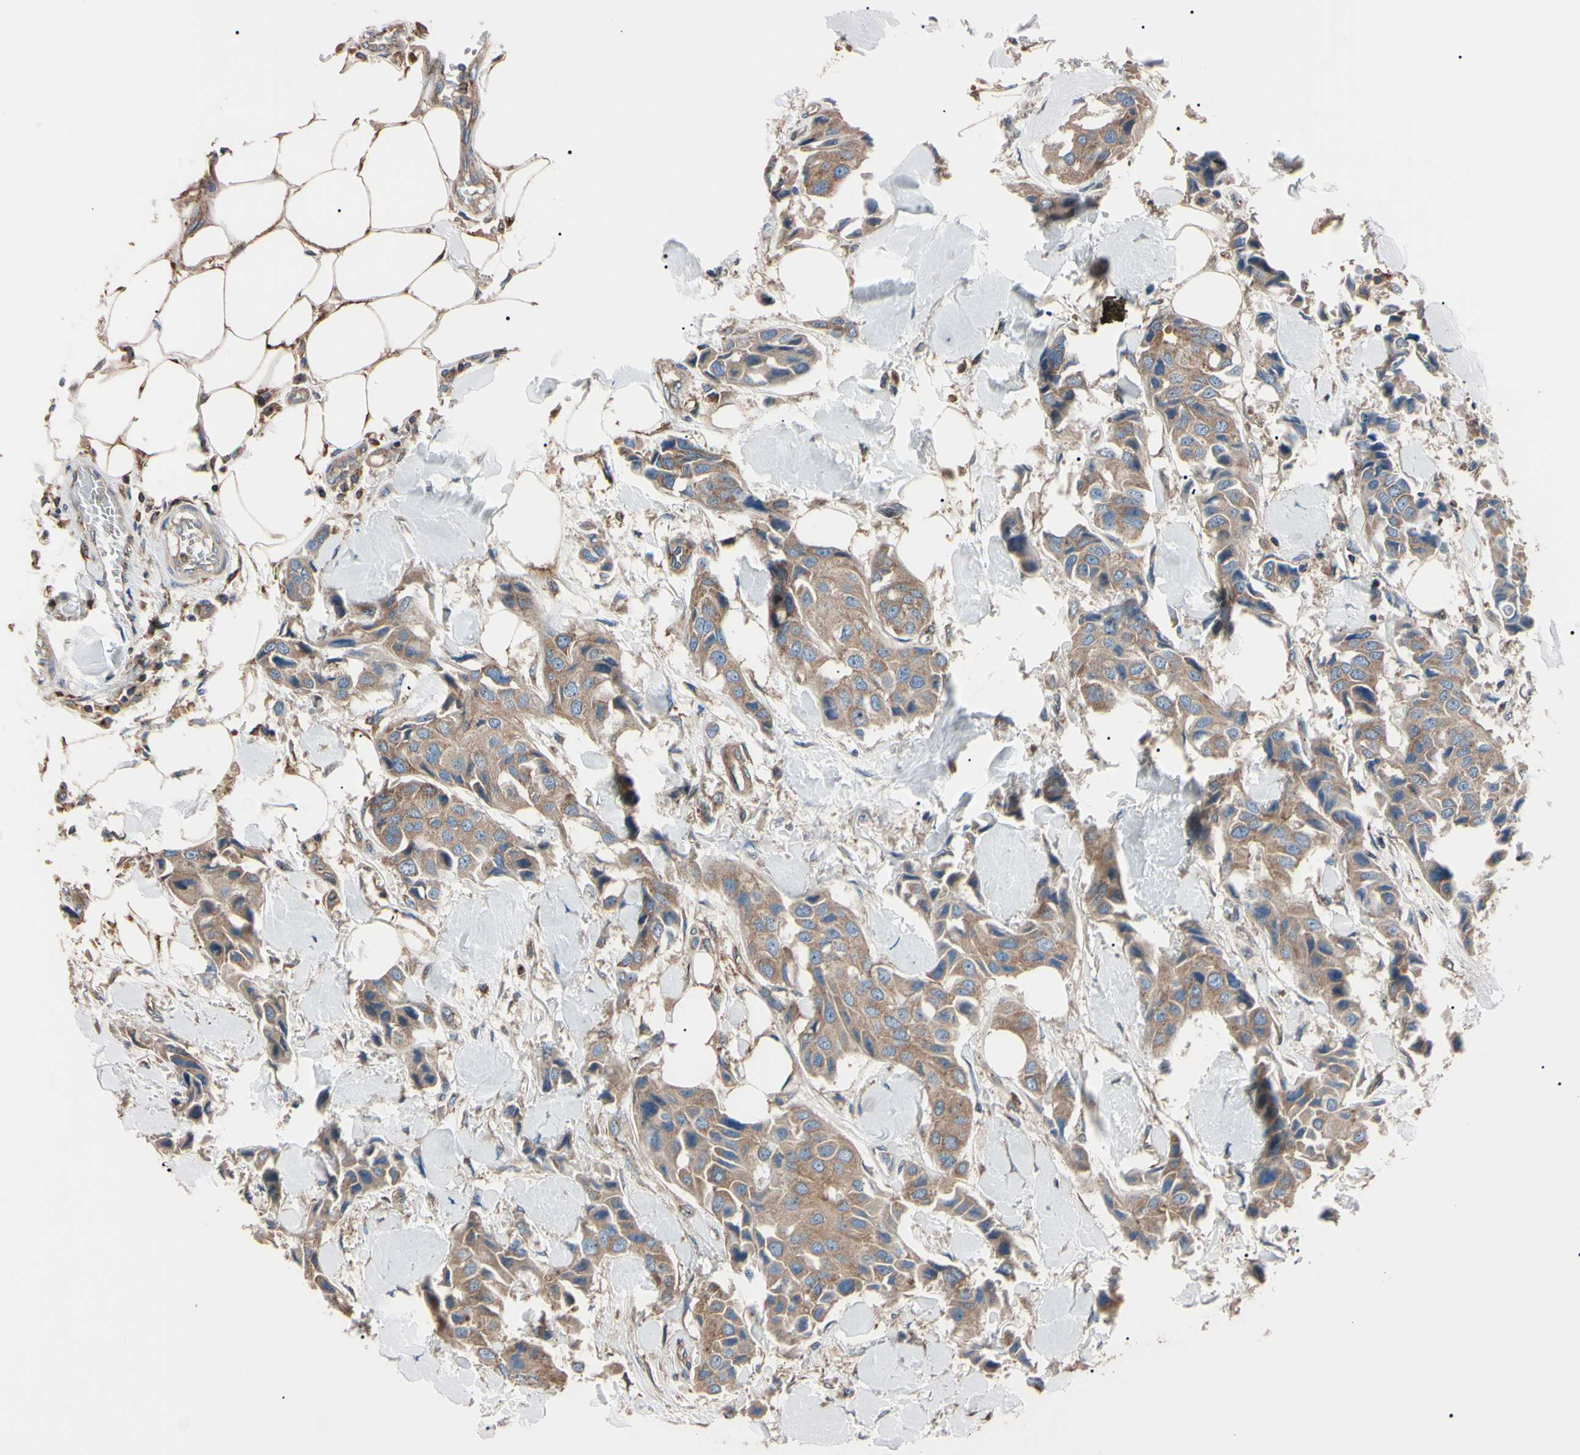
{"staining": {"intensity": "moderate", "quantity": ">75%", "location": "cytoplasmic/membranous"}, "tissue": "breast cancer", "cell_type": "Tumor cells", "image_type": "cancer", "snomed": [{"axis": "morphology", "description": "Duct carcinoma"}, {"axis": "topography", "description": "Breast"}], "caption": "Immunohistochemistry histopathology image of human breast cancer (infiltrating ductal carcinoma) stained for a protein (brown), which demonstrates medium levels of moderate cytoplasmic/membranous staining in approximately >75% of tumor cells.", "gene": "PRKACA", "patient": {"sex": "female", "age": 80}}